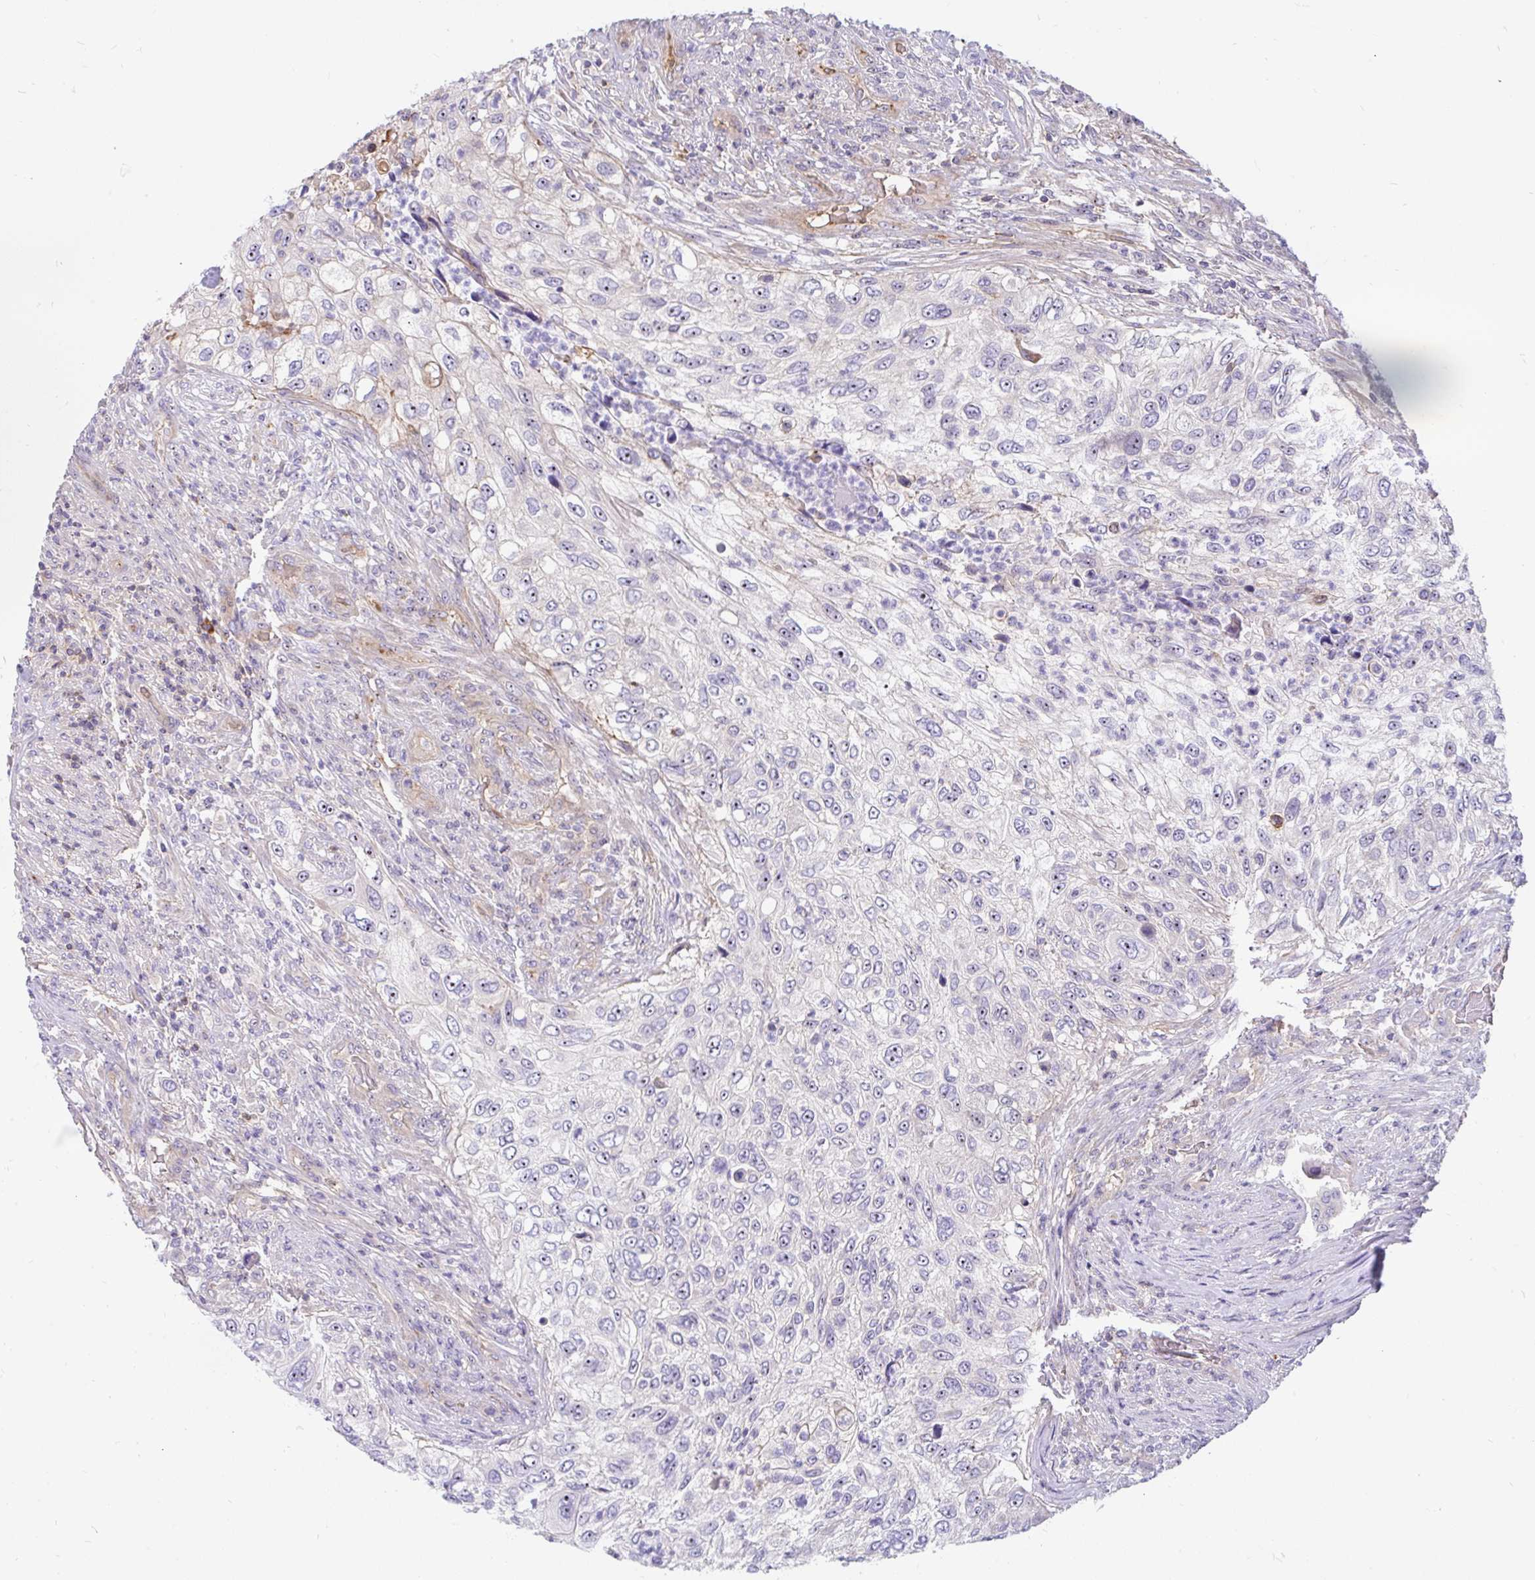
{"staining": {"intensity": "negative", "quantity": "none", "location": "none"}, "tissue": "urothelial cancer", "cell_type": "Tumor cells", "image_type": "cancer", "snomed": [{"axis": "morphology", "description": "Urothelial carcinoma, High grade"}, {"axis": "topography", "description": "Urinary bladder"}], "caption": "Tumor cells show no significant protein expression in urothelial carcinoma (high-grade).", "gene": "LRRC26", "patient": {"sex": "female", "age": 60}}